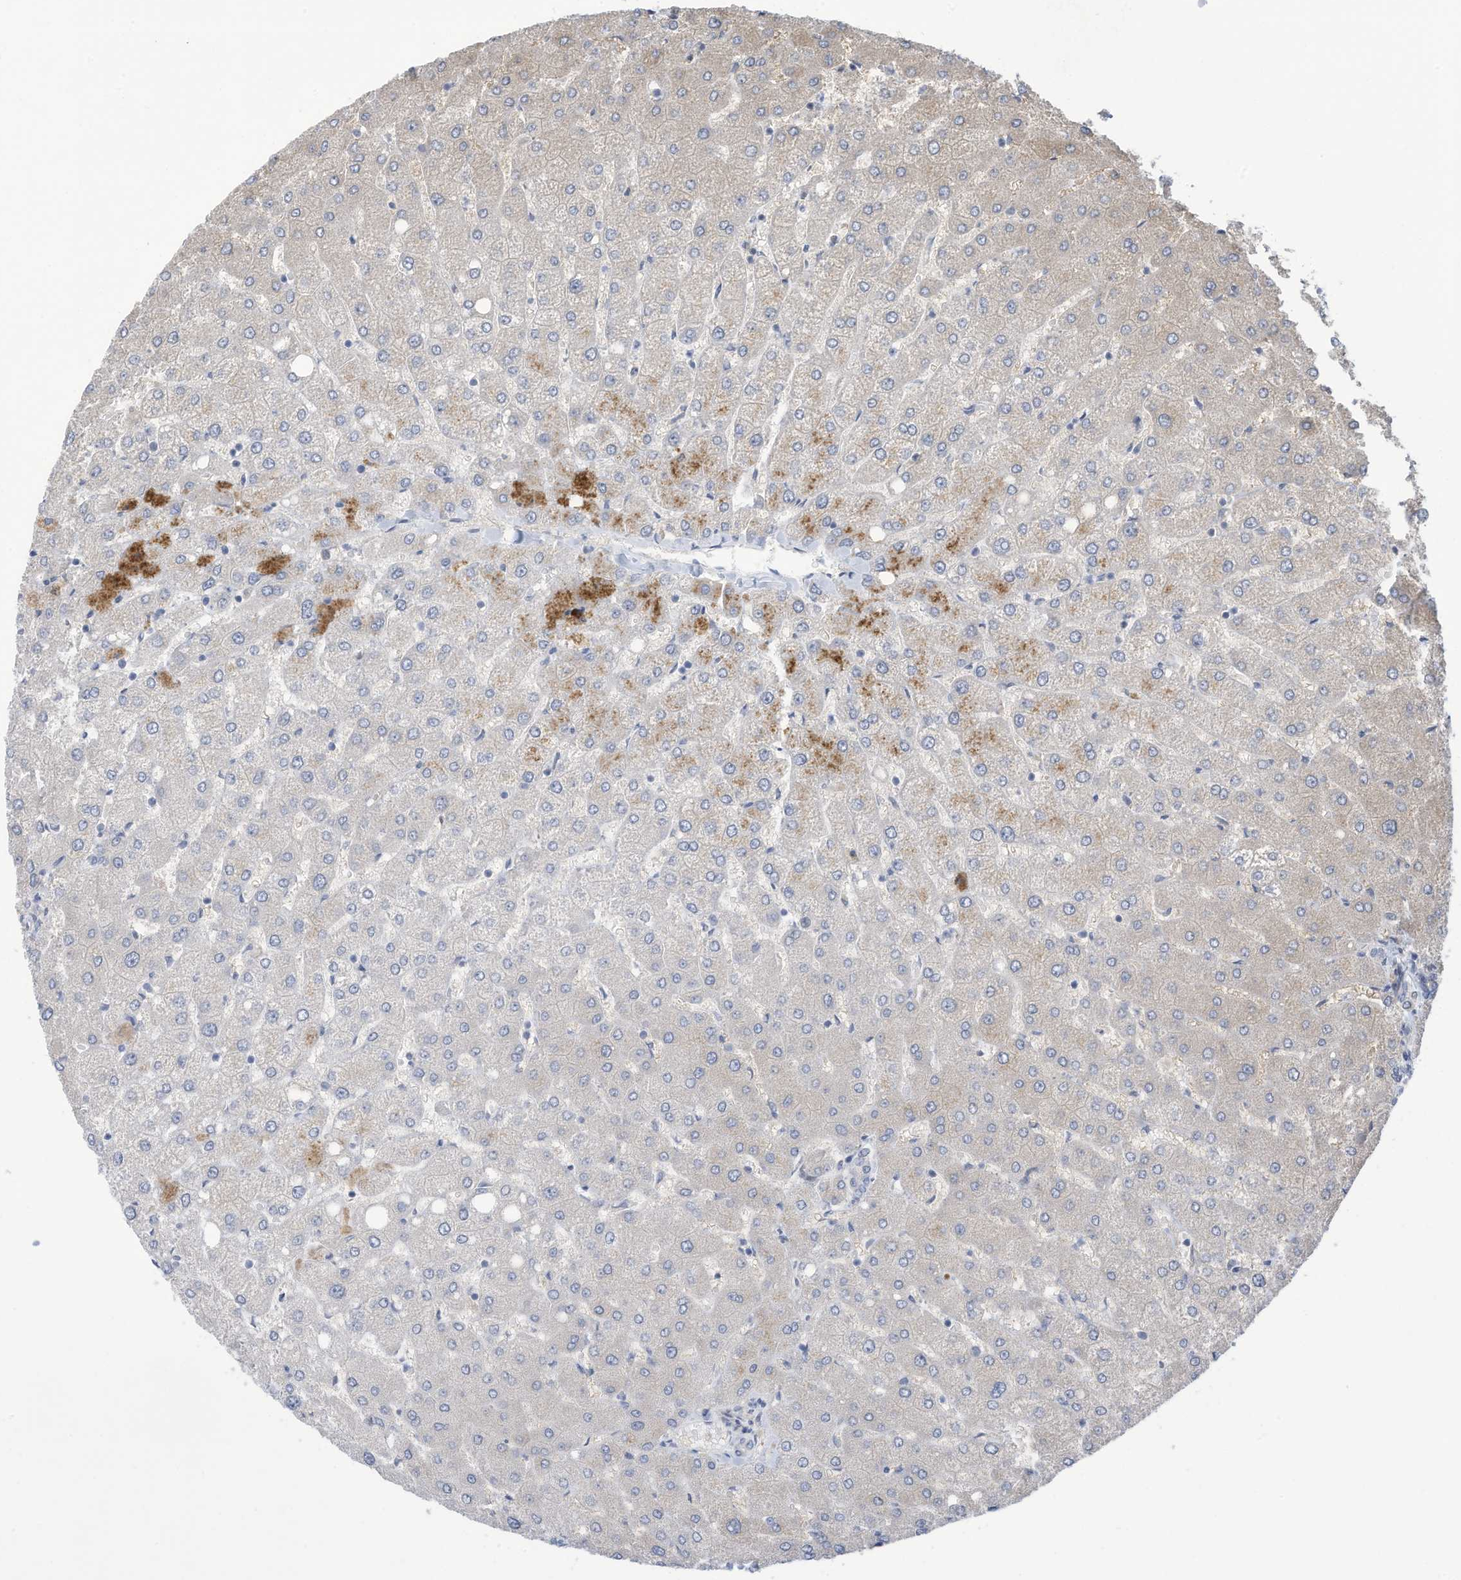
{"staining": {"intensity": "negative", "quantity": "none", "location": "none"}, "tissue": "liver", "cell_type": "Cholangiocytes", "image_type": "normal", "snomed": [{"axis": "morphology", "description": "Normal tissue, NOS"}, {"axis": "topography", "description": "Liver"}], "caption": "Immunohistochemistry micrograph of benign liver: liver stained with DAB reveals no significant protein positivity in cholangiocytes. (Stains: DAB (3,3'-diaminobenzidine) immunohistochemistry with hematoxylin counter stain, Microscopy: brightfield microscopy at high magnification).", "gene": "ZNF292", "patient": {"sex": "female", "age": 54}}